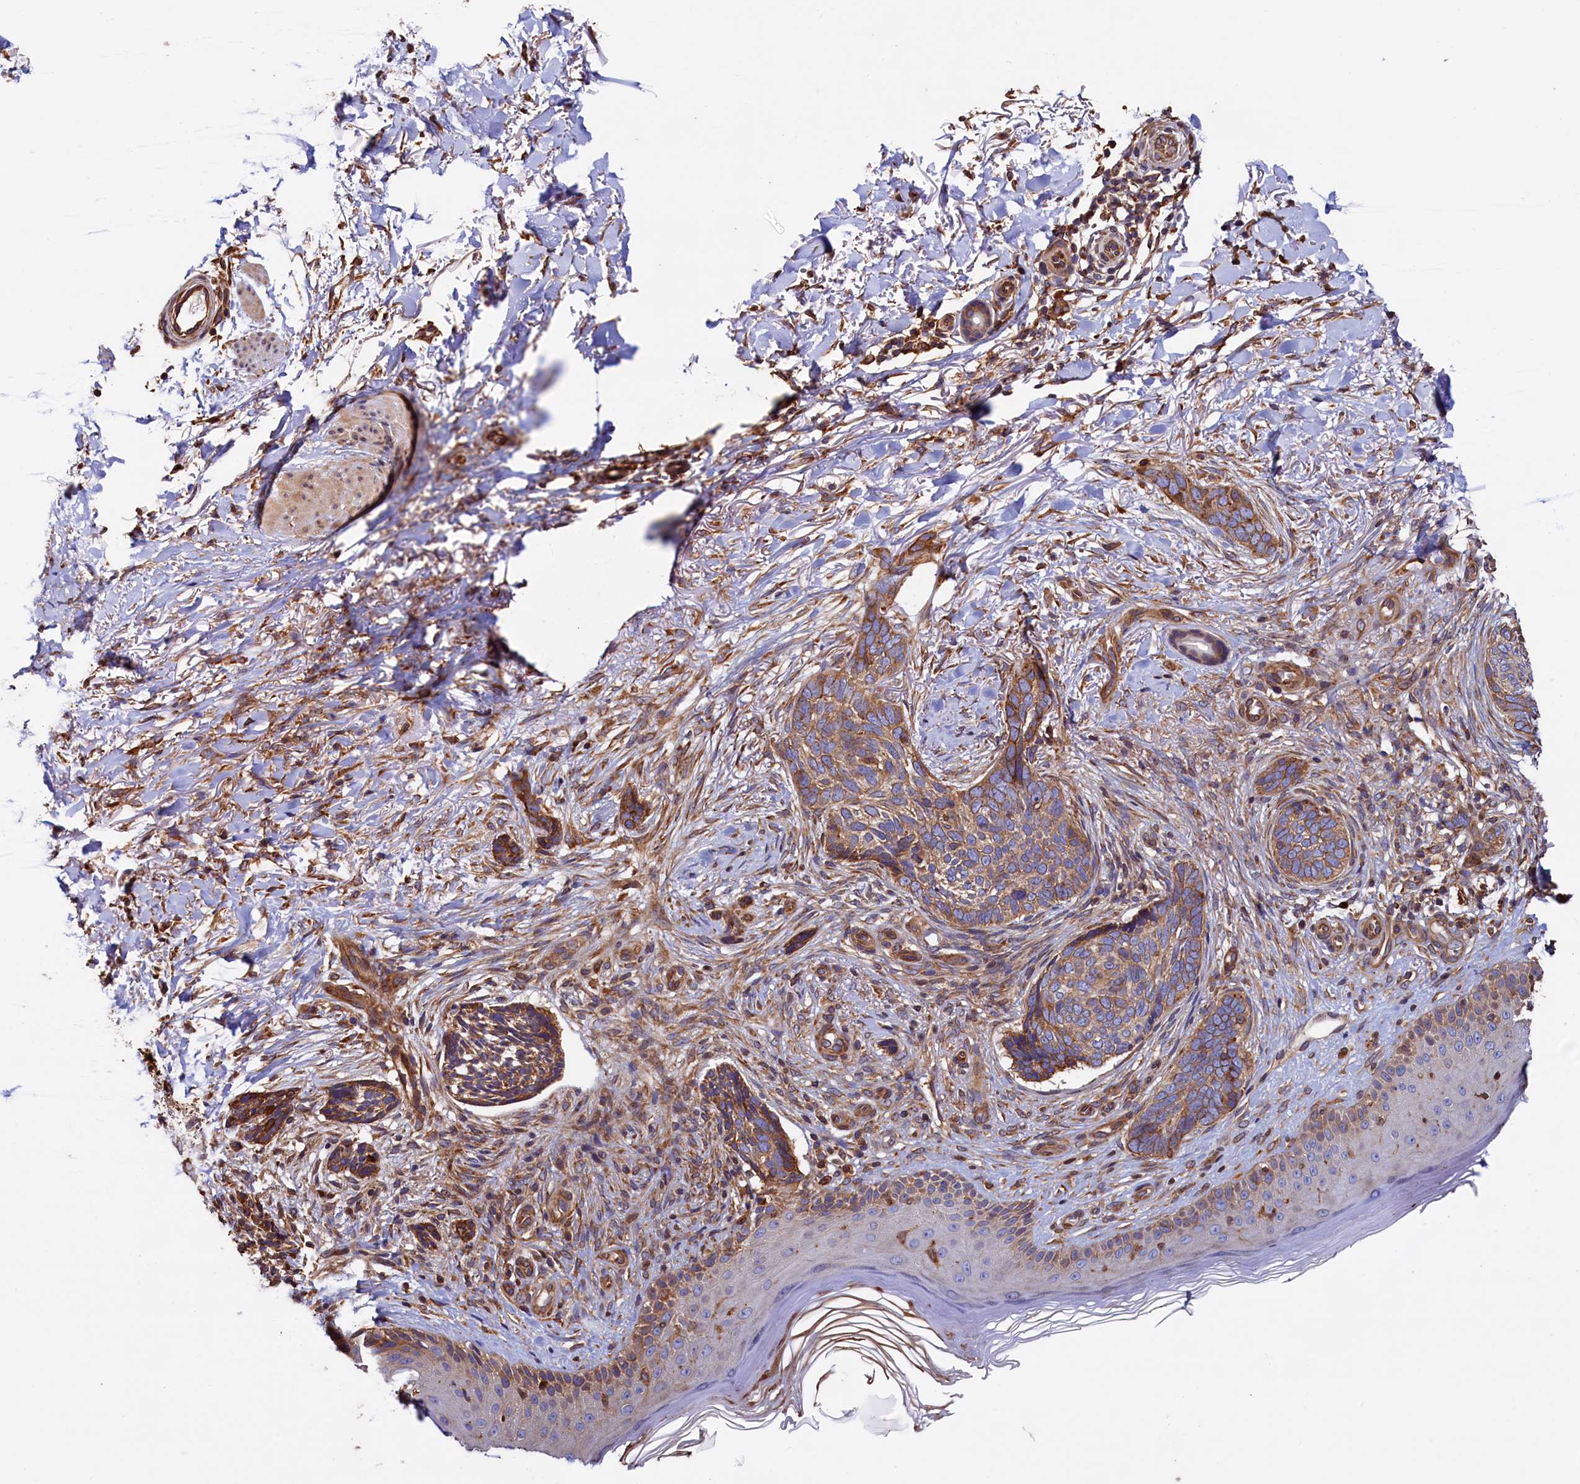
{"staining": {"intensity": "moderate", "quantity": ">75%", "location": "cytoplasmic/membranous"}, "tissue": "skin cancer", "cell_type": "Tumor cells", "image_type": "cancer", "snomed": [{"axis": "morphology", "description": "Normal tissue, NOS"}, {"axis": "morphology", "description": "Basal cell carcinoma"}, {"axis": "topography", "description": "Skin"}], "caption": "There is medium levels of moderate cytoplasmic/membranous expression in tumor cells of skin basal cell carcinoma, as demonstrated by immunohistochemical staining (brown color).", "gene": "ATXN2L", "patient": {"sex": "female", "age": 67}}